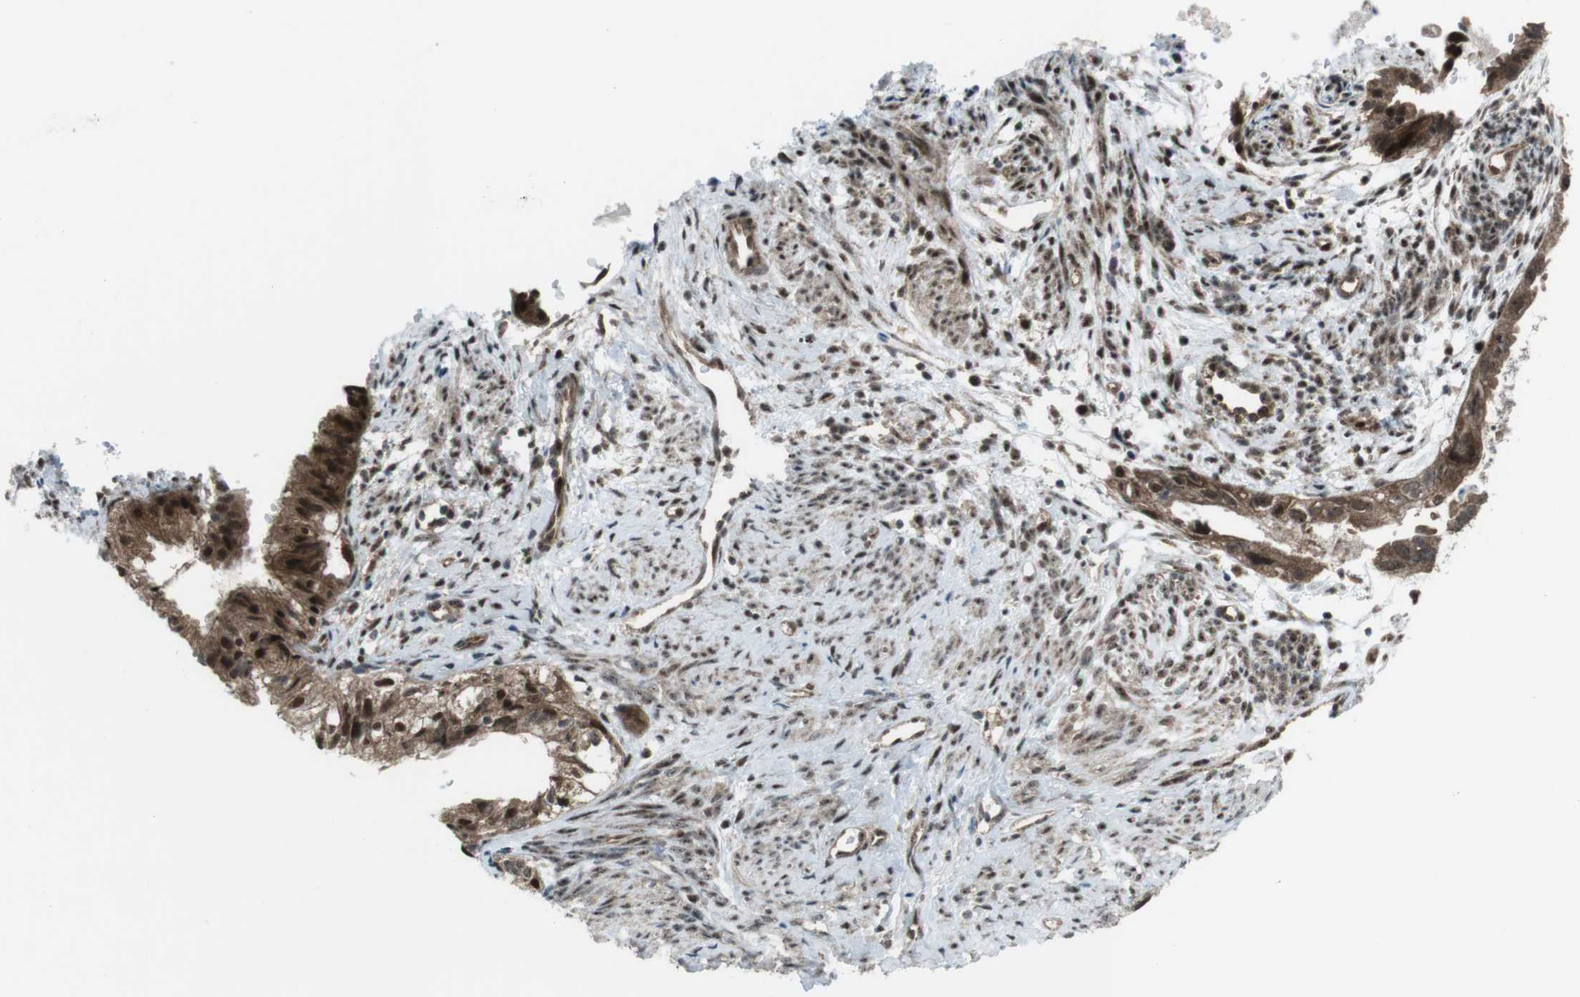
{"staining": {"intensity": "strong", "quantity": ">75%", "location": "cytoplasmic/membranous,nuclear"}, "tissue": "cervical cancer", "cell_type": "Tumor cells", "image_type": "cancer", "snomed": [{"axis": "morphology", "description": "Normal tissue, NOS"}, {"axis": "morphology", "description": "Adenocarcinoma, NOS"}, {"axis": "topography", "description": "Cervix"}, {"axis": "topography", "description": "Endometrium"}], "caption": "Protein staining reveals strong cytoplasmic/membranous and nuclear positivity in approximately >75% of tumor cells in cervical cancer (adenocarcinoma). (Brightfield microscopy of DAB IHC at high magnification).", "gene": "CSNK1D", "patient": {"sex": "female", "age": 86}}